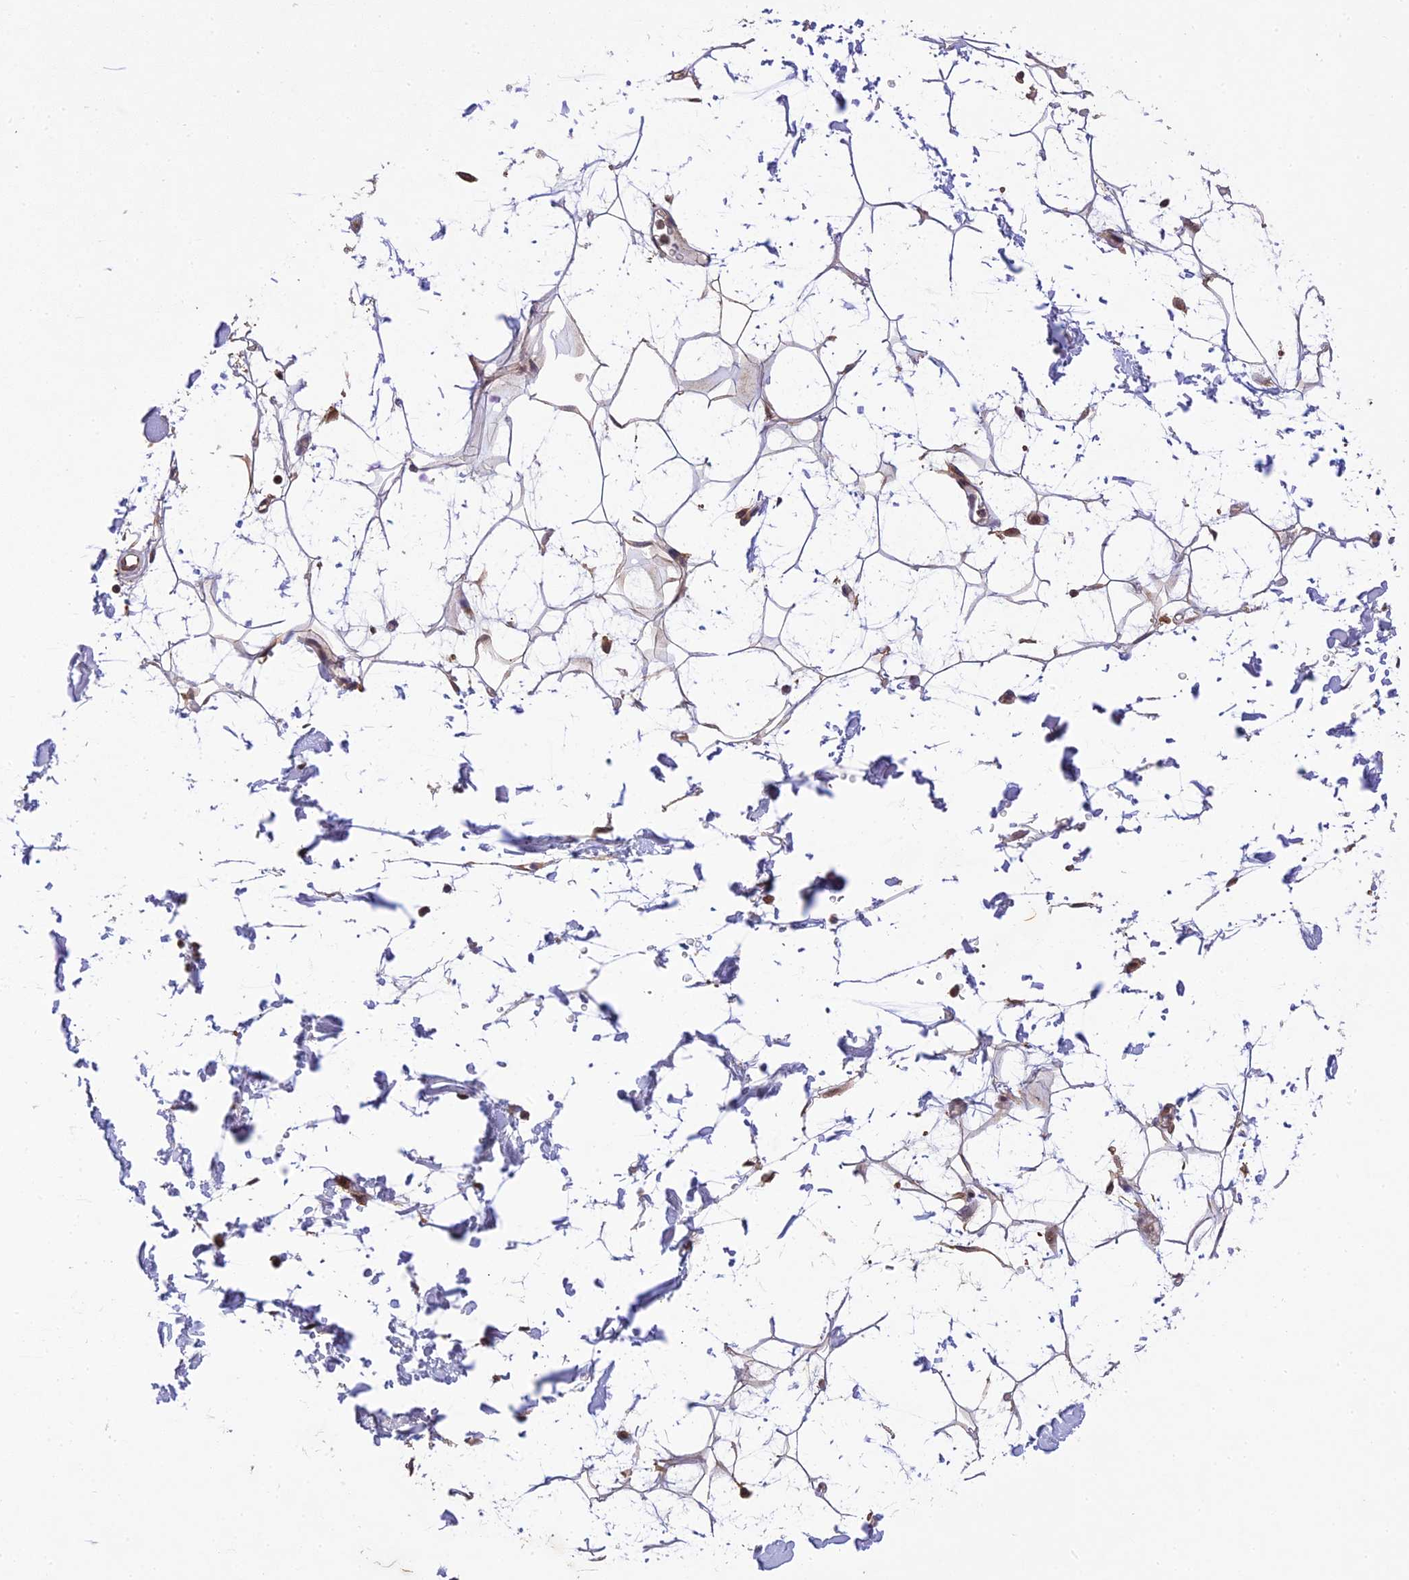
{"staining": {"intensity": "weak", "quantity": ">75%", "location": "cytoplasmic/membranous"}, "tissue": "adipose tissue", "cell_type": "Adipocytes", "image_type": "normal", "snomed": [{"axis": "morphology", "description": "Normal tissue, NOS"}, {"axis": "topography", "description": "Soft tissue"}], "caption": "High-power microscopy captured an immunohistochemistry (IHC) histopathology image of unremarkable adipose tissue, revealing weak cytoplasmic/membranous positivity in about >75% of adipocytes.", "gene": "DENND5B", "patient": {"sex": "male", "age": 72}}